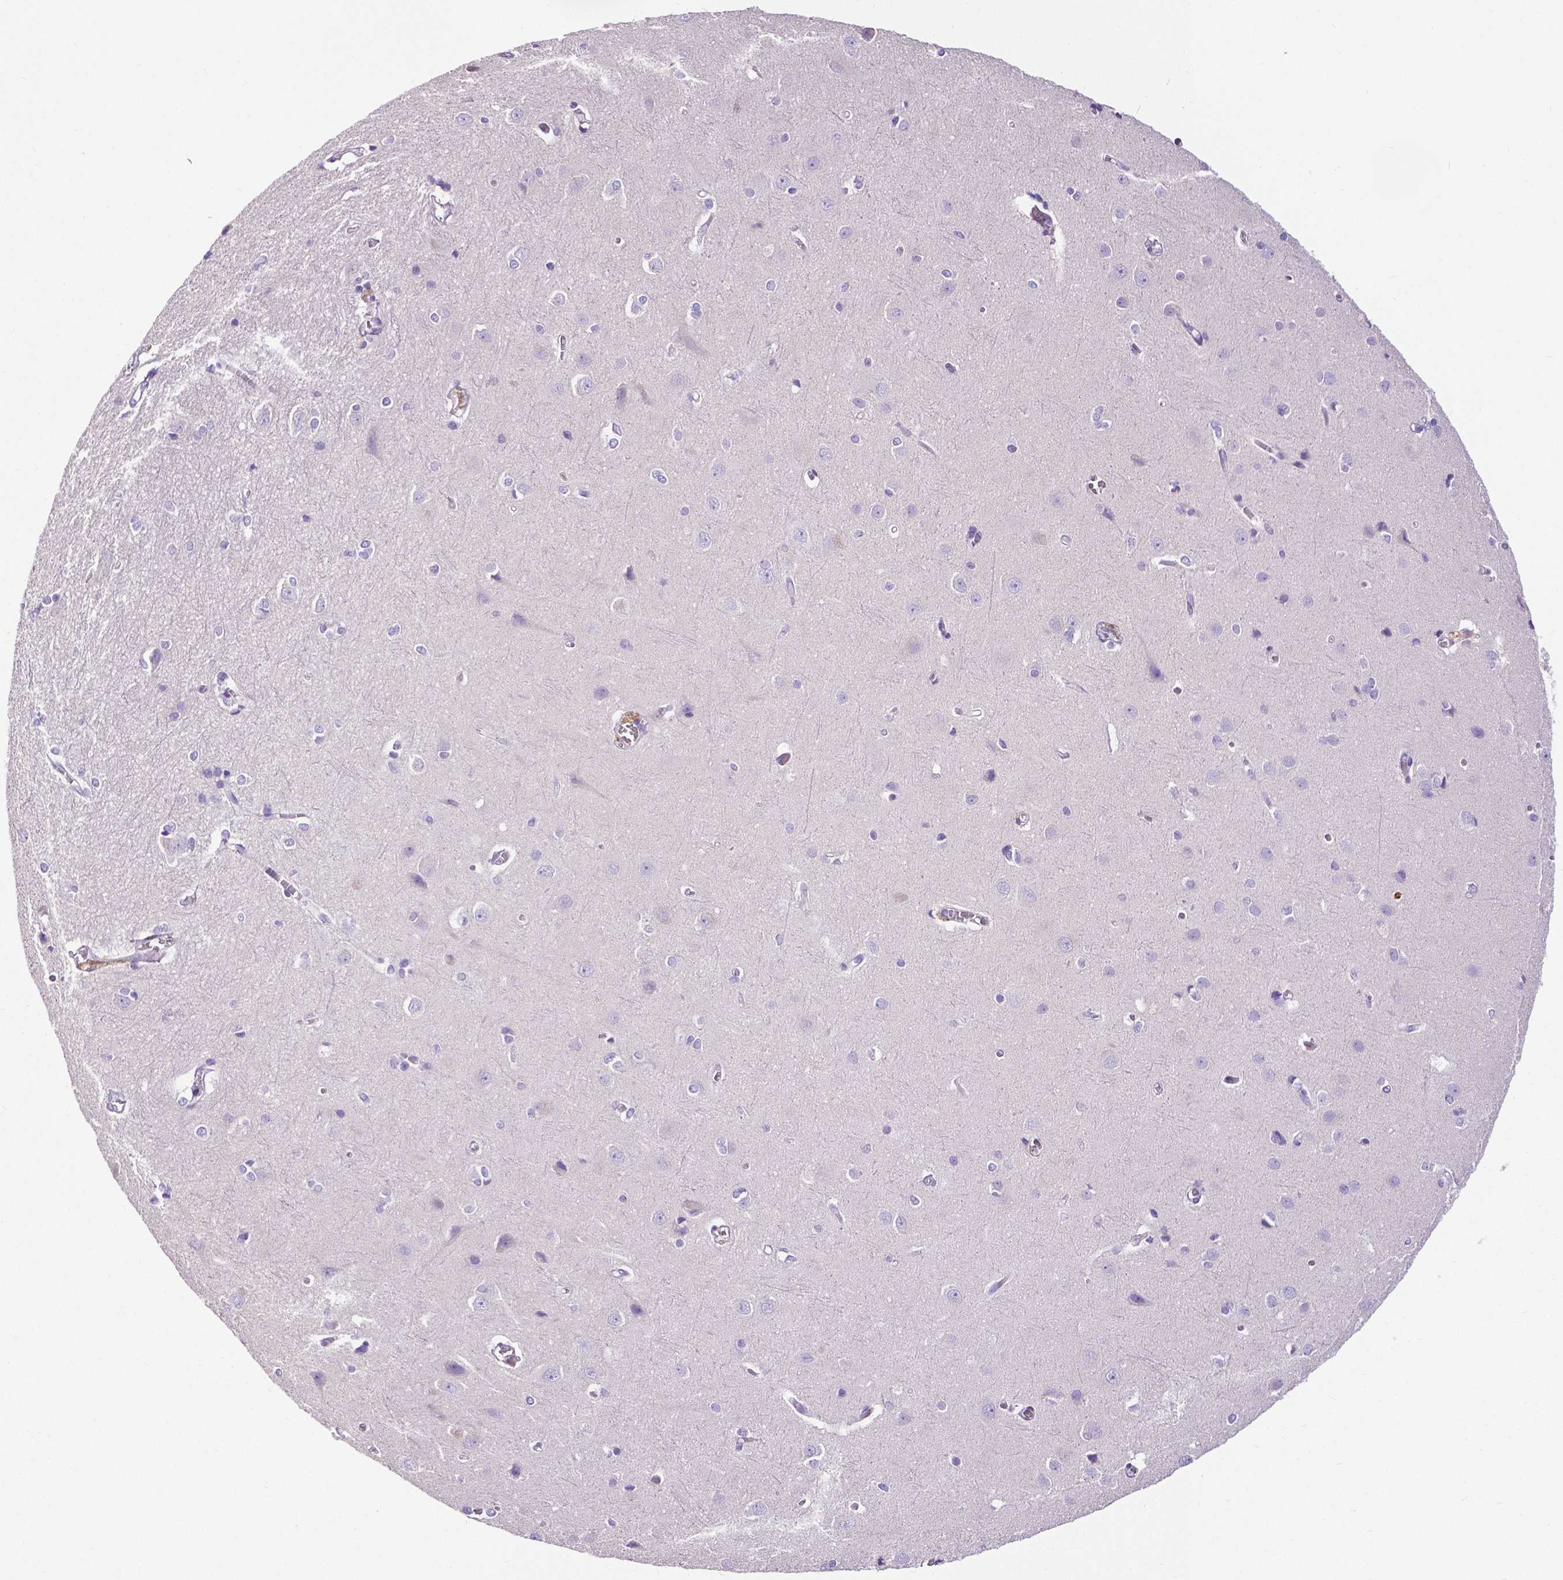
{"staining": {"intensity": "negative", "quantity": "none", "location": "none"}, "tissue": "cerebral cortex", "cell_type": "Endothelial cells", "image_type": "normal", "snomed": [{"axis": "morphology", "description": "Normal tissue, NOS"}, {"axis": "topography", "description": "Cerebral cortex"}], "caption": "DAB immunohistochemical staining of unremarkable human cerebral cortex reveals no significant positivity in endothelial cells. (Stains: DAB (3,3'-diaminobenzidine) immunohistochemistry with hematoxylin counter stain, Microscopy: brightfield microscopy at high magnification).", "gene": "MMP9", "patient": {"sex": "male", "age": 37}}